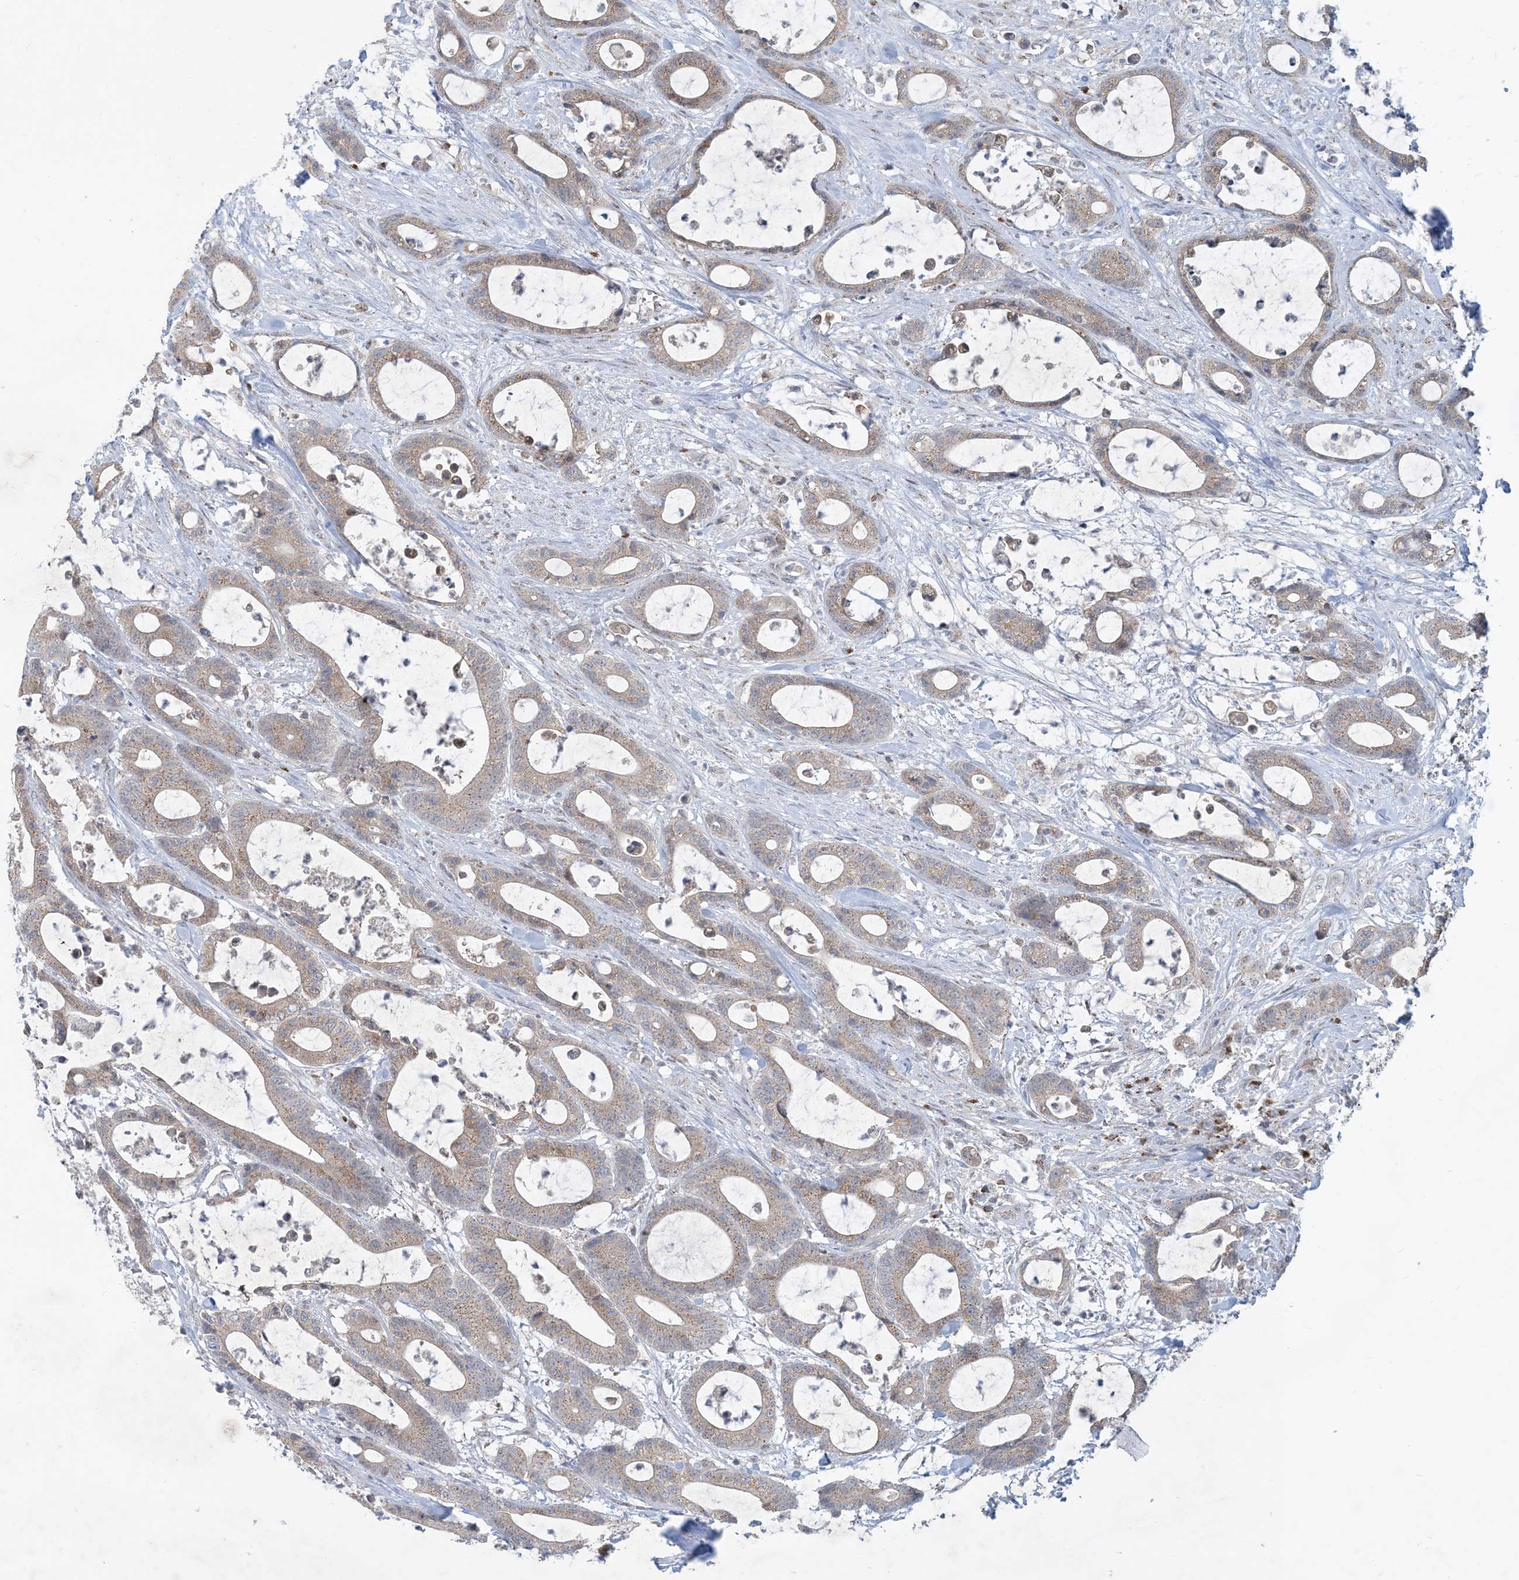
{"staining": {"intensity": "weak", "quantity": ">75%", "location": "cytoplasmic/membranous"}, "tissue": "colorectal cancer", "cell_type": "Tumor cells", "image_type": "cancer", "snomed": [{"axis": "morphology", "description": "Adenocarcinoma, NOS"}, {"axis": "topography", "description": "Colon"}], "caption": "Colorectal cancer was stained to show a protein in brown. There is low levels of weak cytoplasmic/membranous expression in approximately >75% of tumor cells.", "gene": "CCDC14", "patient": {"sex": "female", "age": 84}}